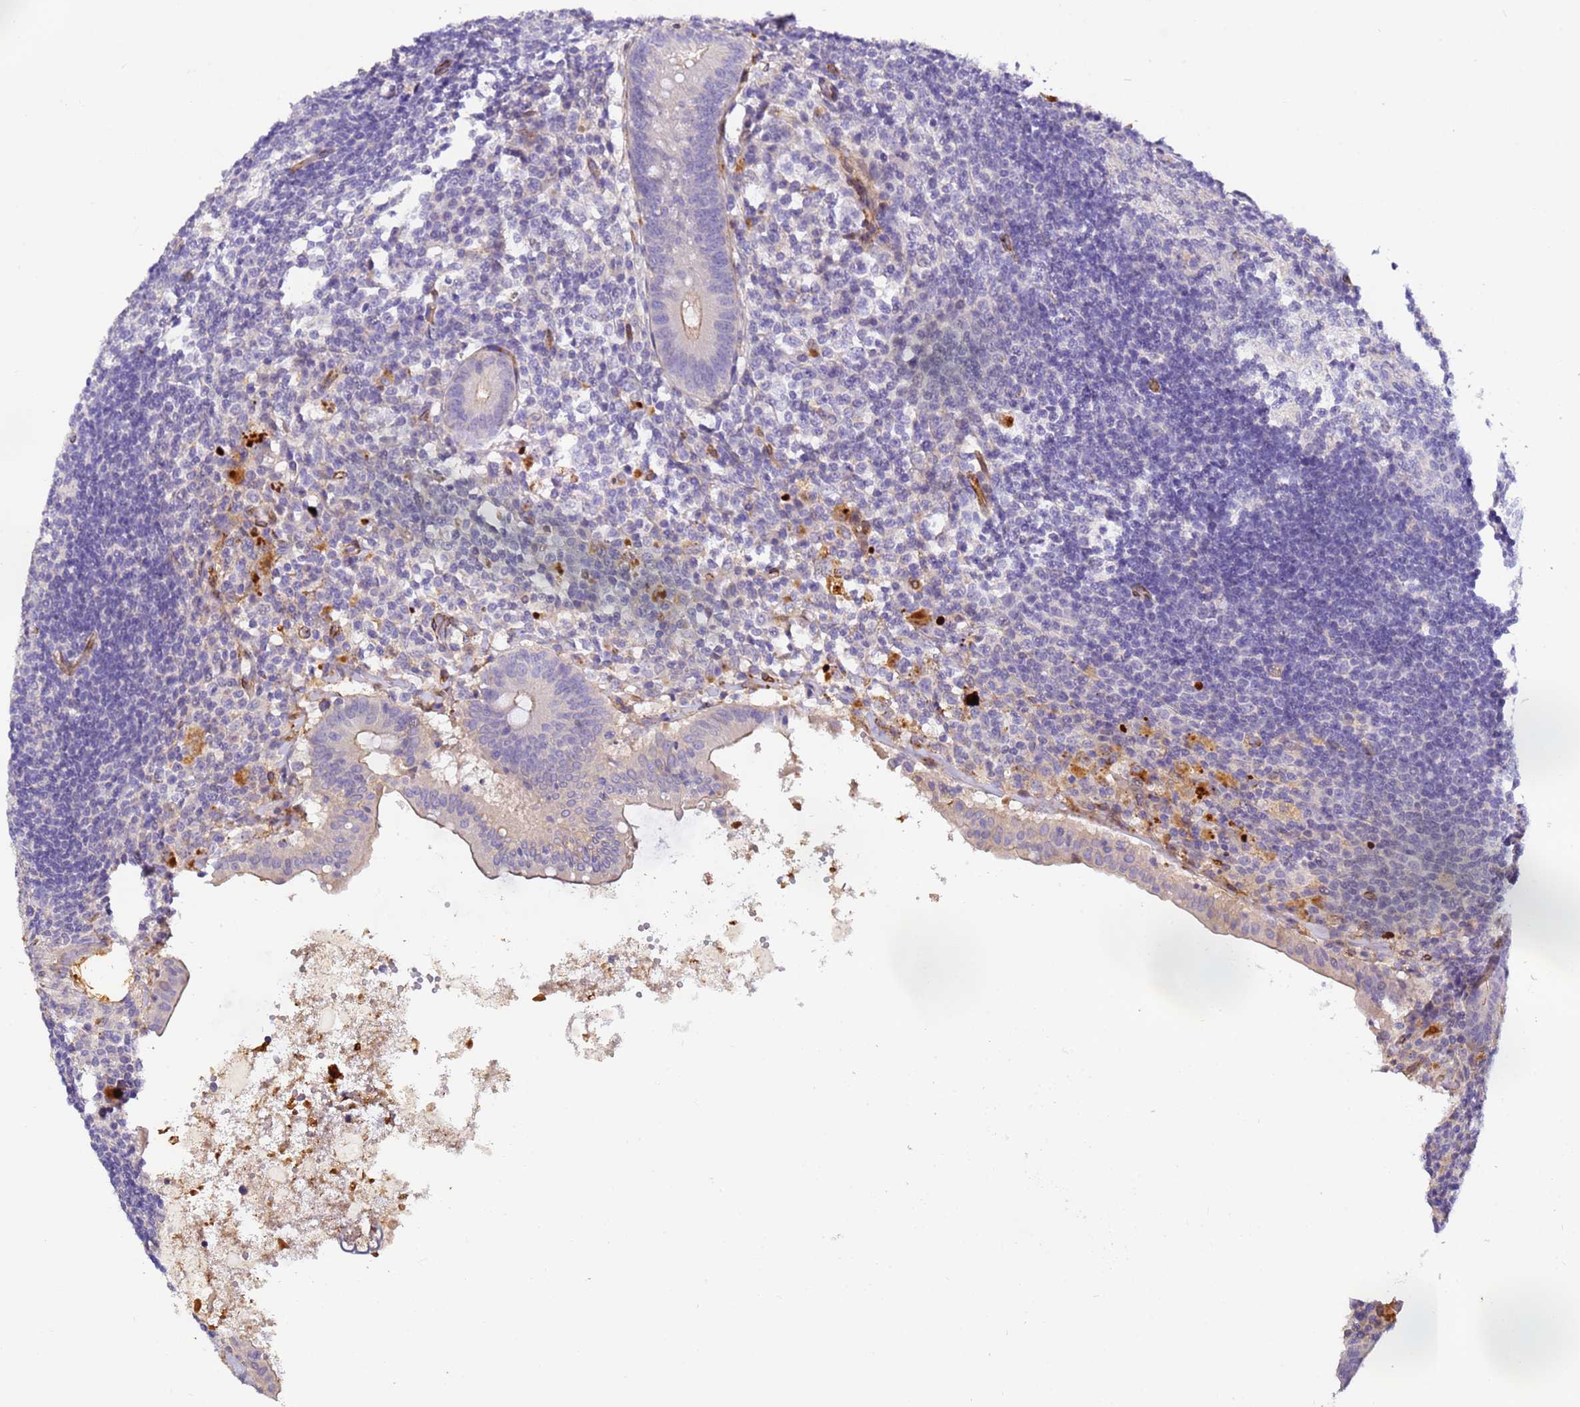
{"staining": {"intensity": "weak", "quantity": "<25%", "location": "cytoplasmic/membranous"}, "tissue": "appendix", "cell_type": "Glandular cells", "image_type": "normal", "snomed": [{"axis": "morphology", "description": "Normal tissue, NOS"}, {"axis": "topography", "description": "Appendix"}], "caption": "Appendix stained for a protein using immunohistochemistry shows no staining glandular cells.", "gene": "CFHR1", "patient": {"sex": "female", "age": 54}}